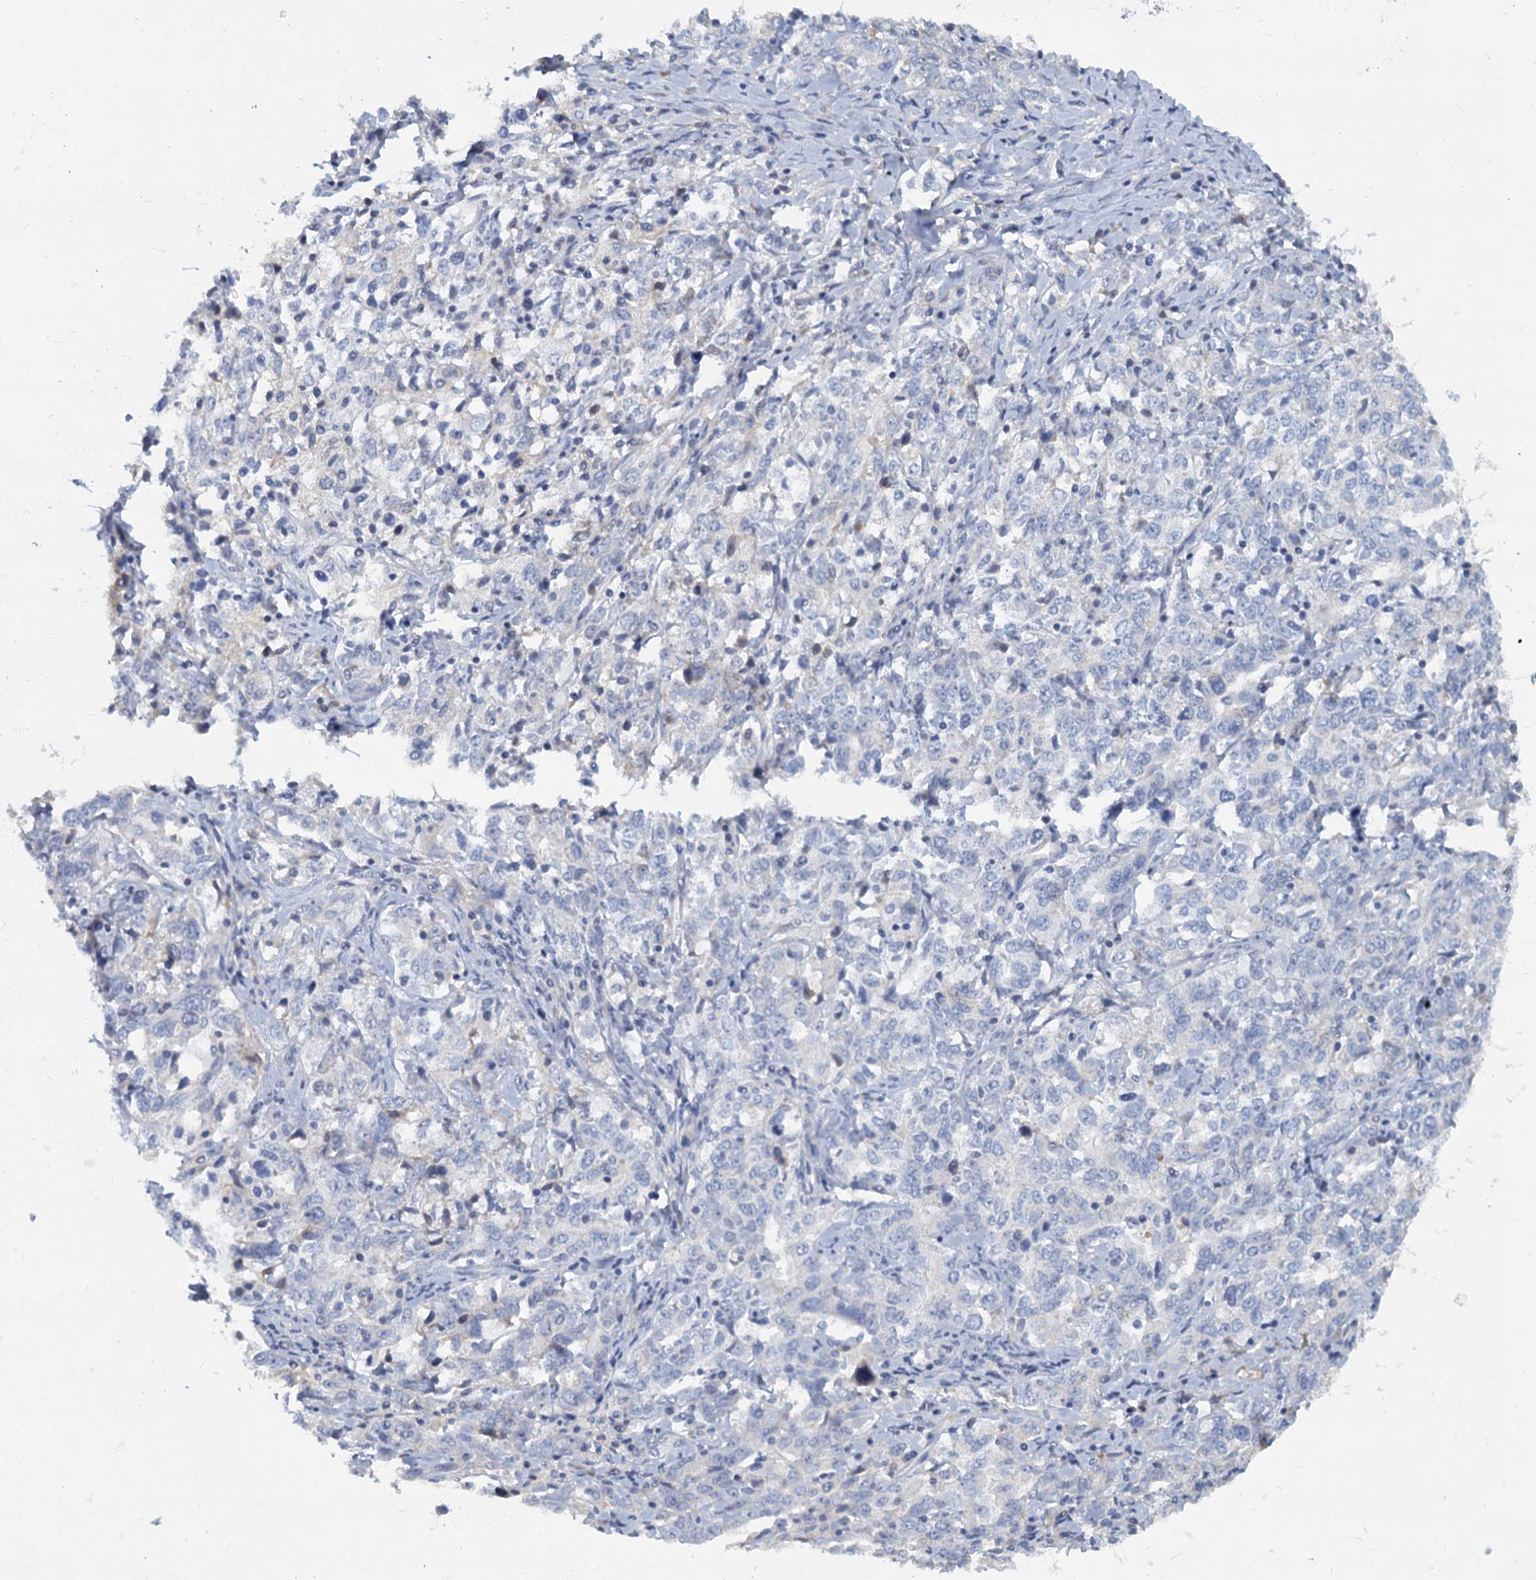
{"staining": {"intensity": "negative", "quantity": "none", "location": "none"}, "tissue": "ovarian cancer", "cell_type": "Tumor cells", "image_type": "cancer", "snomed": [{"axis": "morphology", "description": "Carcinoma, endometroid"}, {"axis": "topography", "description": "Ovary"}], "caption": "A high-resolution histopathology image shows immunohistochemistry staining of ovarian cancer (endometroid carcinoma), which reveals no significant positivity in tumor cells. Brightfield microscopy of IHC stained with DAB (3,3'-diaminobenzidine) (brown) and hematoxylin (blue), captured at high magnification.", "gene": "ACSM3", "patient": {"sex": "female", "age": 62}}